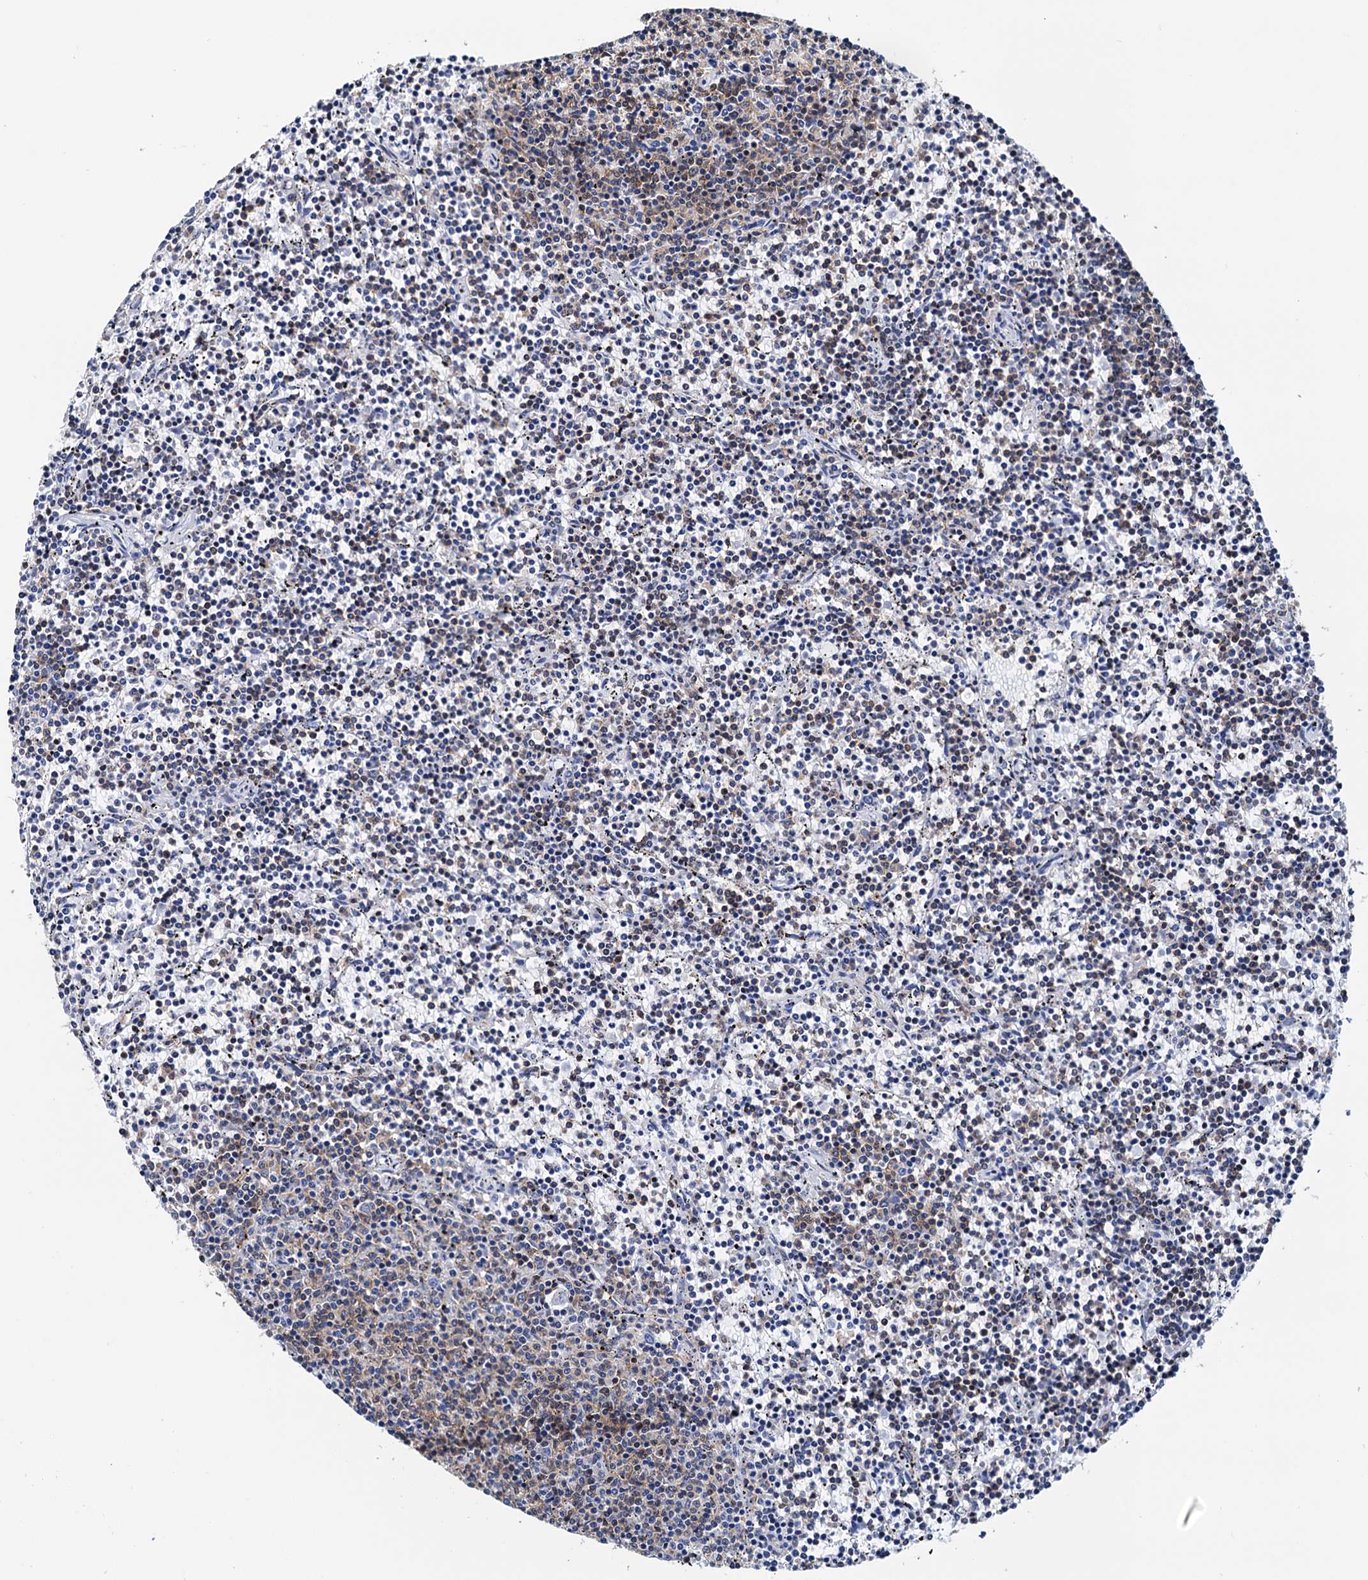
{"staining": {"intensity": "weak", "quantity": "<25%", "location": "cytoplasmic/membranous"}, "tissue": "lymphoma", "cell_type": "Tumor cells", "image_type": "cancer", "snomed": [{"axis": "morphology", "description": "Malignant lymphoma, non-Hodgkin's type, Low grade"}, {"axis": "topography", "description": "Spleen"}], "caption": "Immunohistochemistry (IHC) image of lymphoma stained for a protein (brown), which shows no positivity in tumor cells.", "gene": "SLTM", "patient": {"sex": "female", "age": 50}}